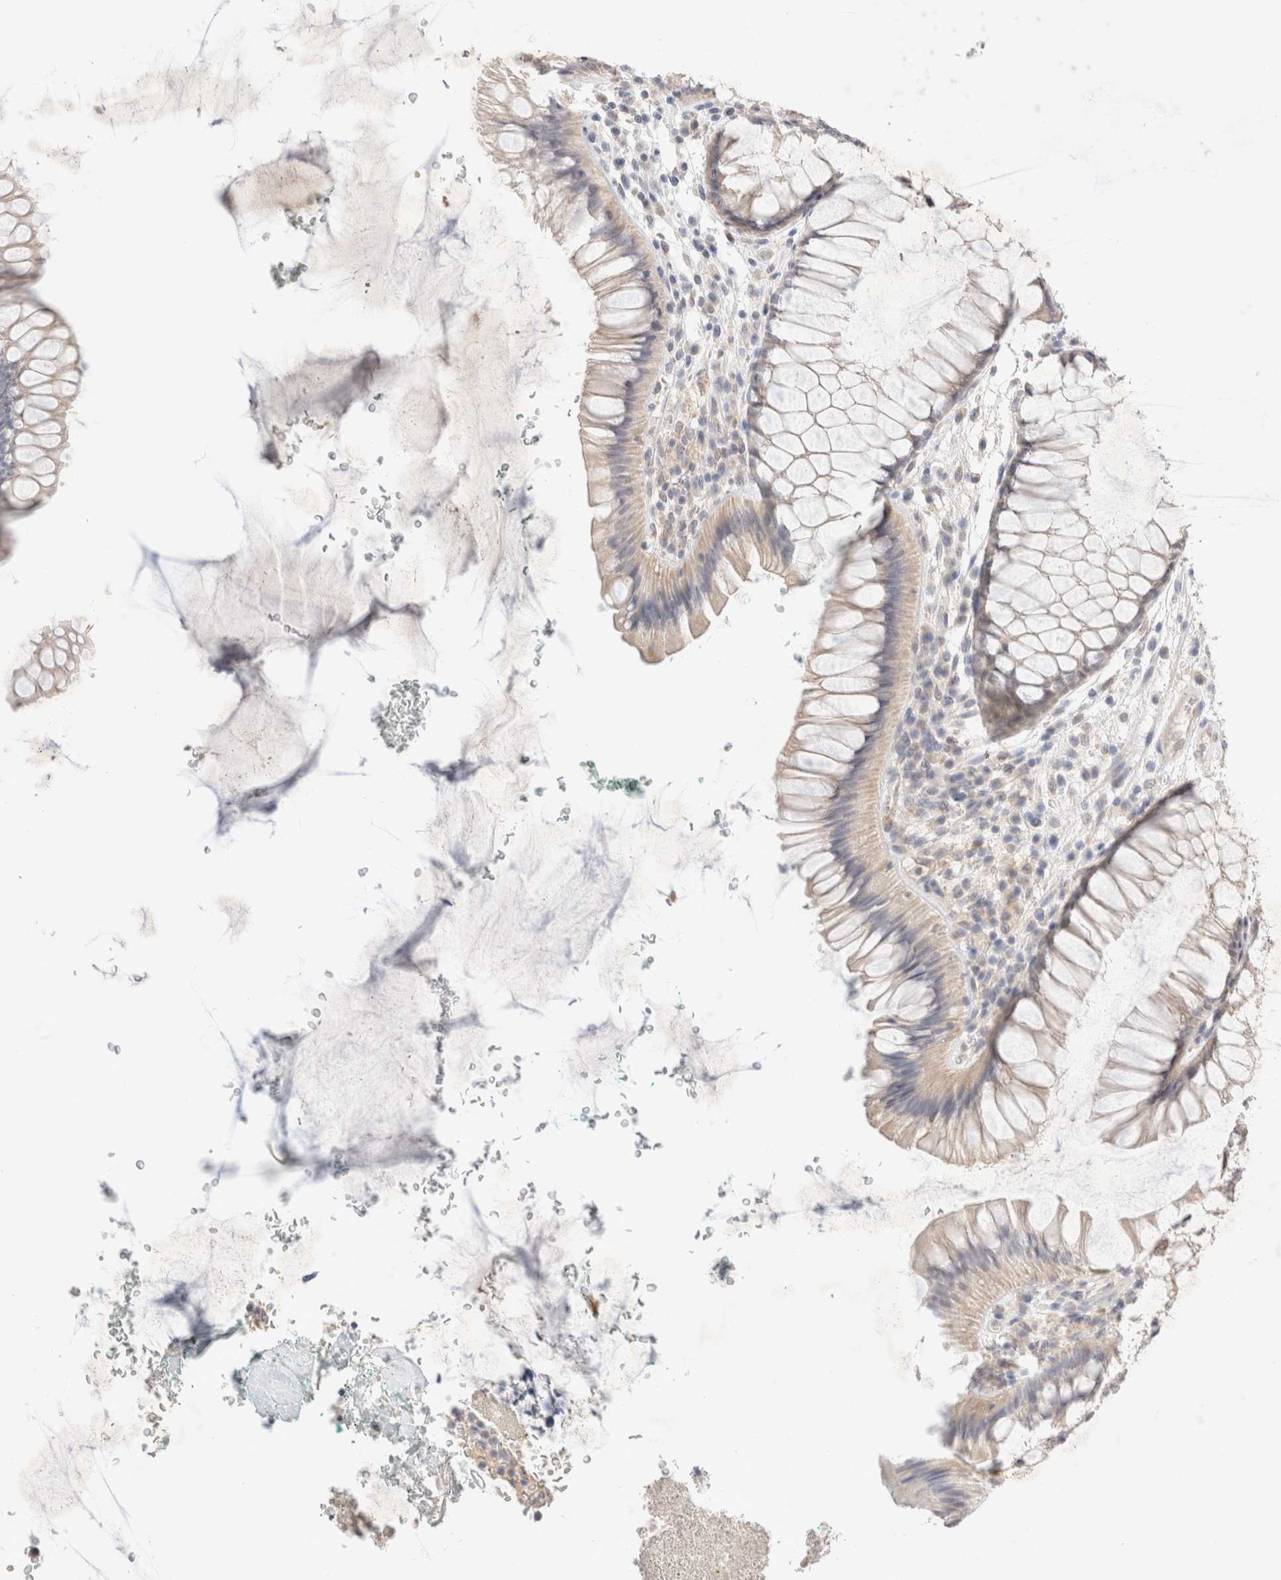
{"staining": {"intensity": "weak", "quantity": "25%-75%", "location": "cytoplasmic/membranous"}, "tissue": "rectum", "cell_type": "Glandular cells", "image_type": "normal", "snomed": [{"axis": "morphology", "description": "Normal tissue, NOS"}, {"axis": "topography", "description": "Rectum"}], "caption": "This is an image of IHC staining of benign rectum, which shows weak positivity in the cytoplasmic/membranous of glandular cells.", "gene": "SPATA20", "patient": {"sex": "male", "age": 51}}